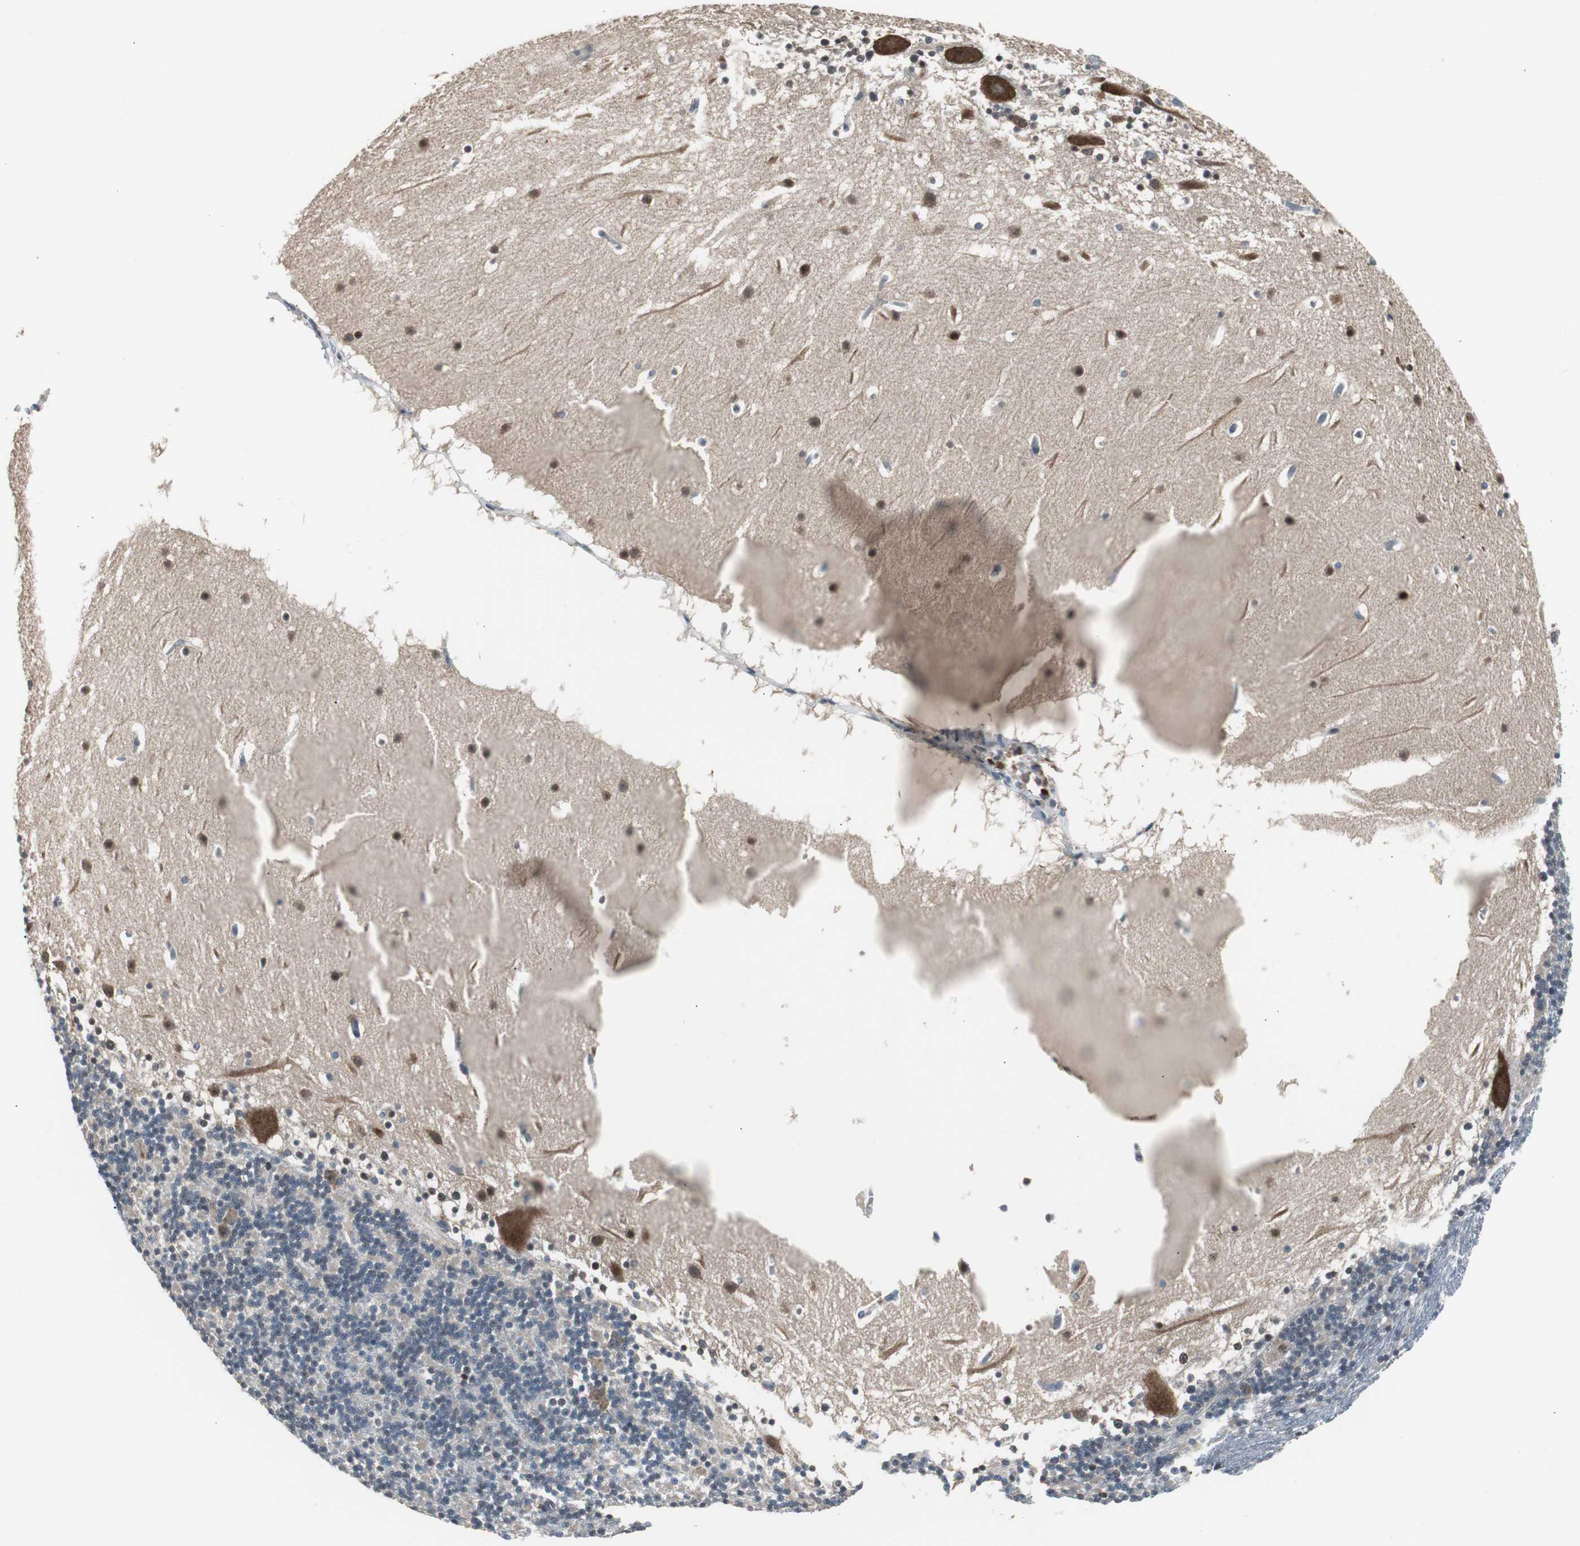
{"staining": {"intensity": "weak", "quantity": ">75%", "location": "cytoplasmic/membranous"}, "tissue": "cerebellum", "cell_type": "Cells in granular layer", "image_type": "normal", "snomed": [{"axis": "morphology", "description": "Normal tissue, NOS"}, {"axis": "topography", "description": "Cerebellum"}], "caption": "DAB immunohistochemical staining of unremarkable human cerebellum exhibits weak cytoplasmic/membranous protein staining in approximately >75% of cells in granular layer.", "gene": "ZMPSTE24", "patient": {"sex": "male", "age": 45}}